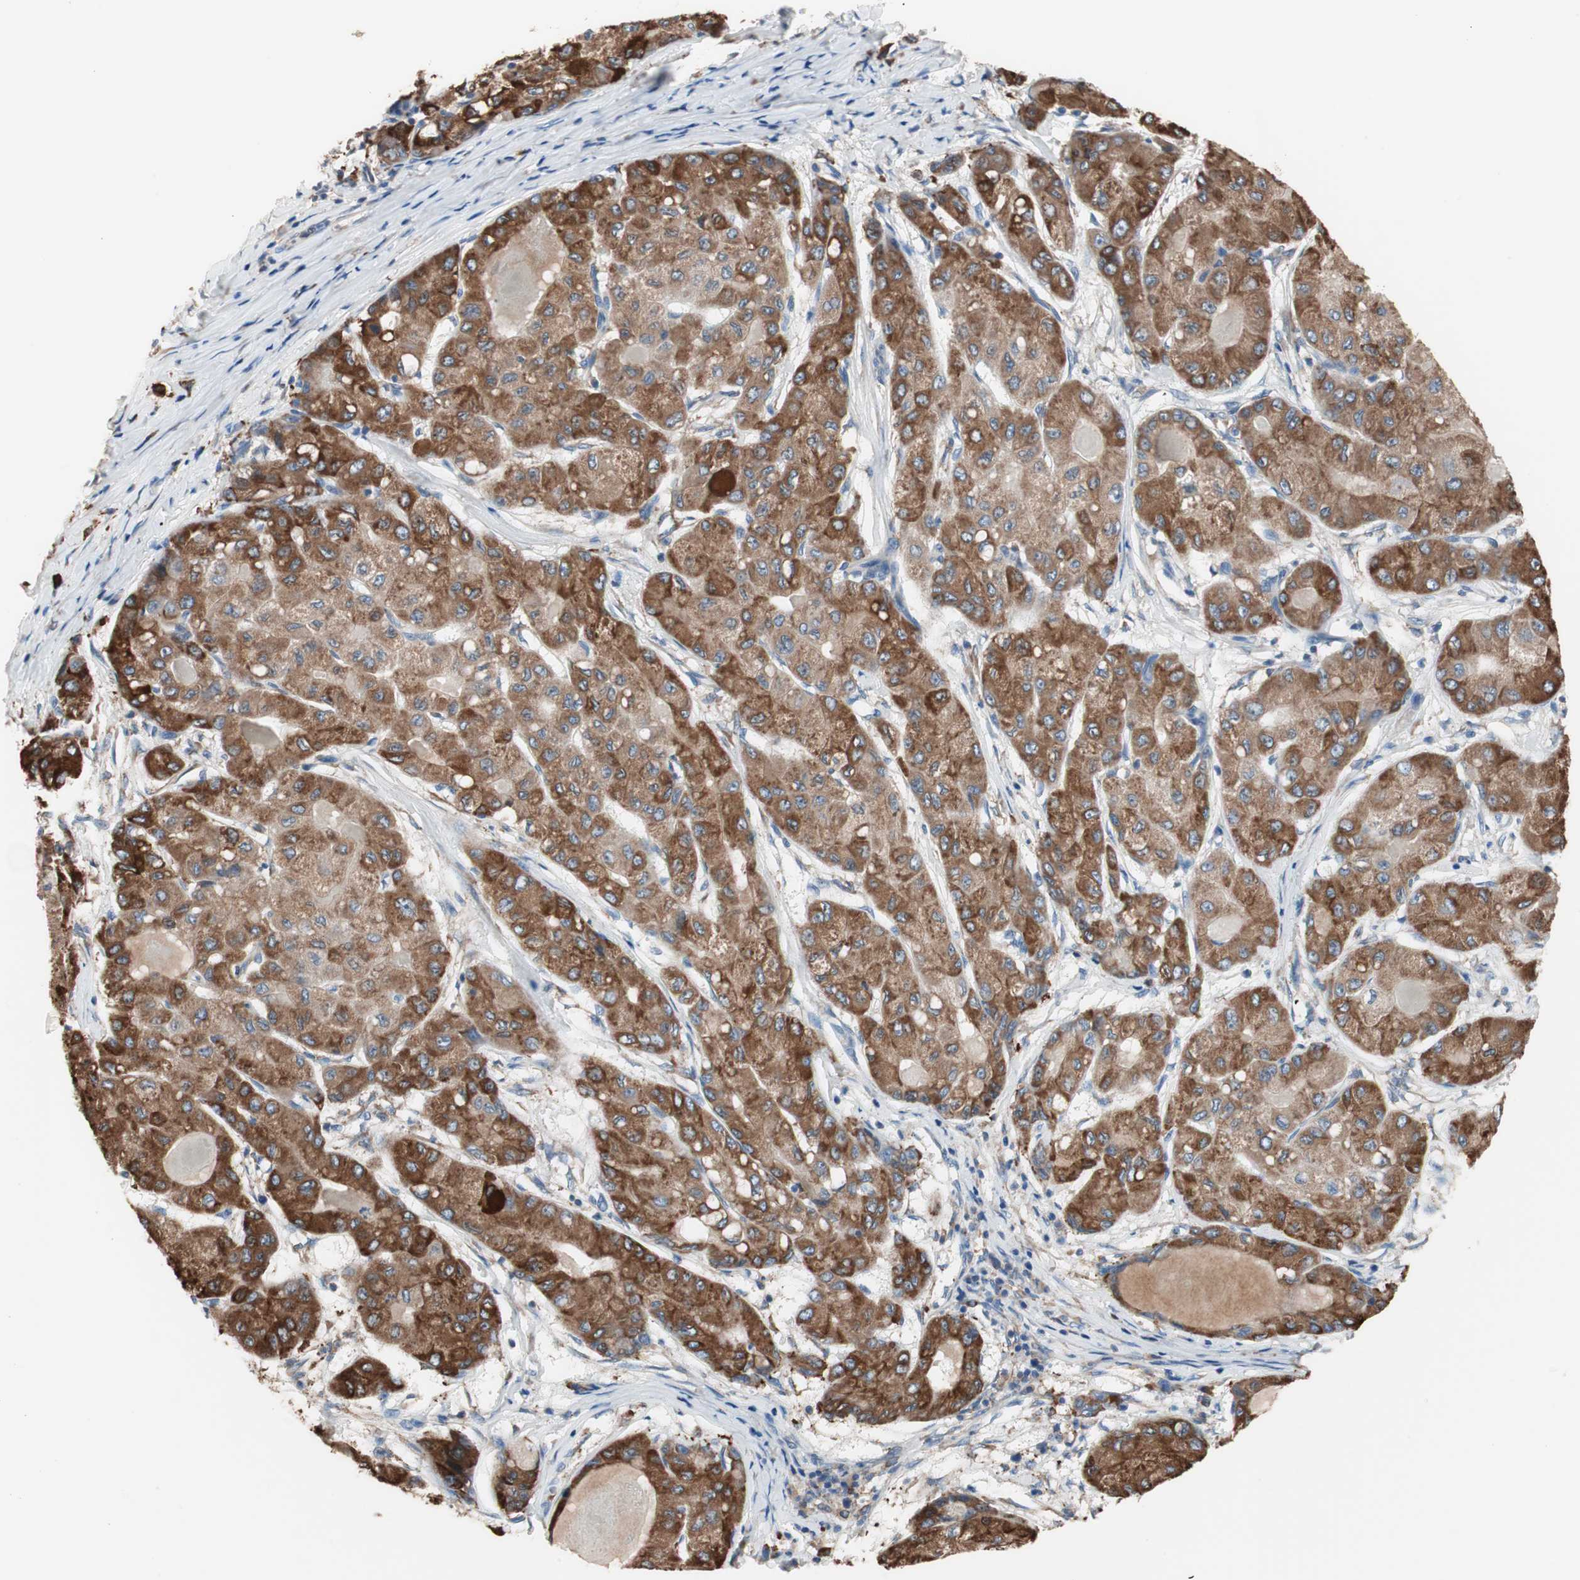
{"staining": {"intensity": "strong", "quantity": ">75%", "location": "cytoplasmic/membranous"}, "tissue": "liver cancer", "cell_type": "Tumor cells", "image_type": "cancer", "snomed": [{"axis": "morphology", "description": "Carcinoma, Hepatocellular, NOS"}, {"axis": "topography", "description": "Liver"}], "caption": "The micrograph shows immunohistochemical staining of liver hepatocellular carcinoma. There is strong cytoplasmic/membranous staining is appreciated in approximately >75% of tumor cells.", "gene": "SLC27A4", "patient": {"sex": "male", "age": 80}}